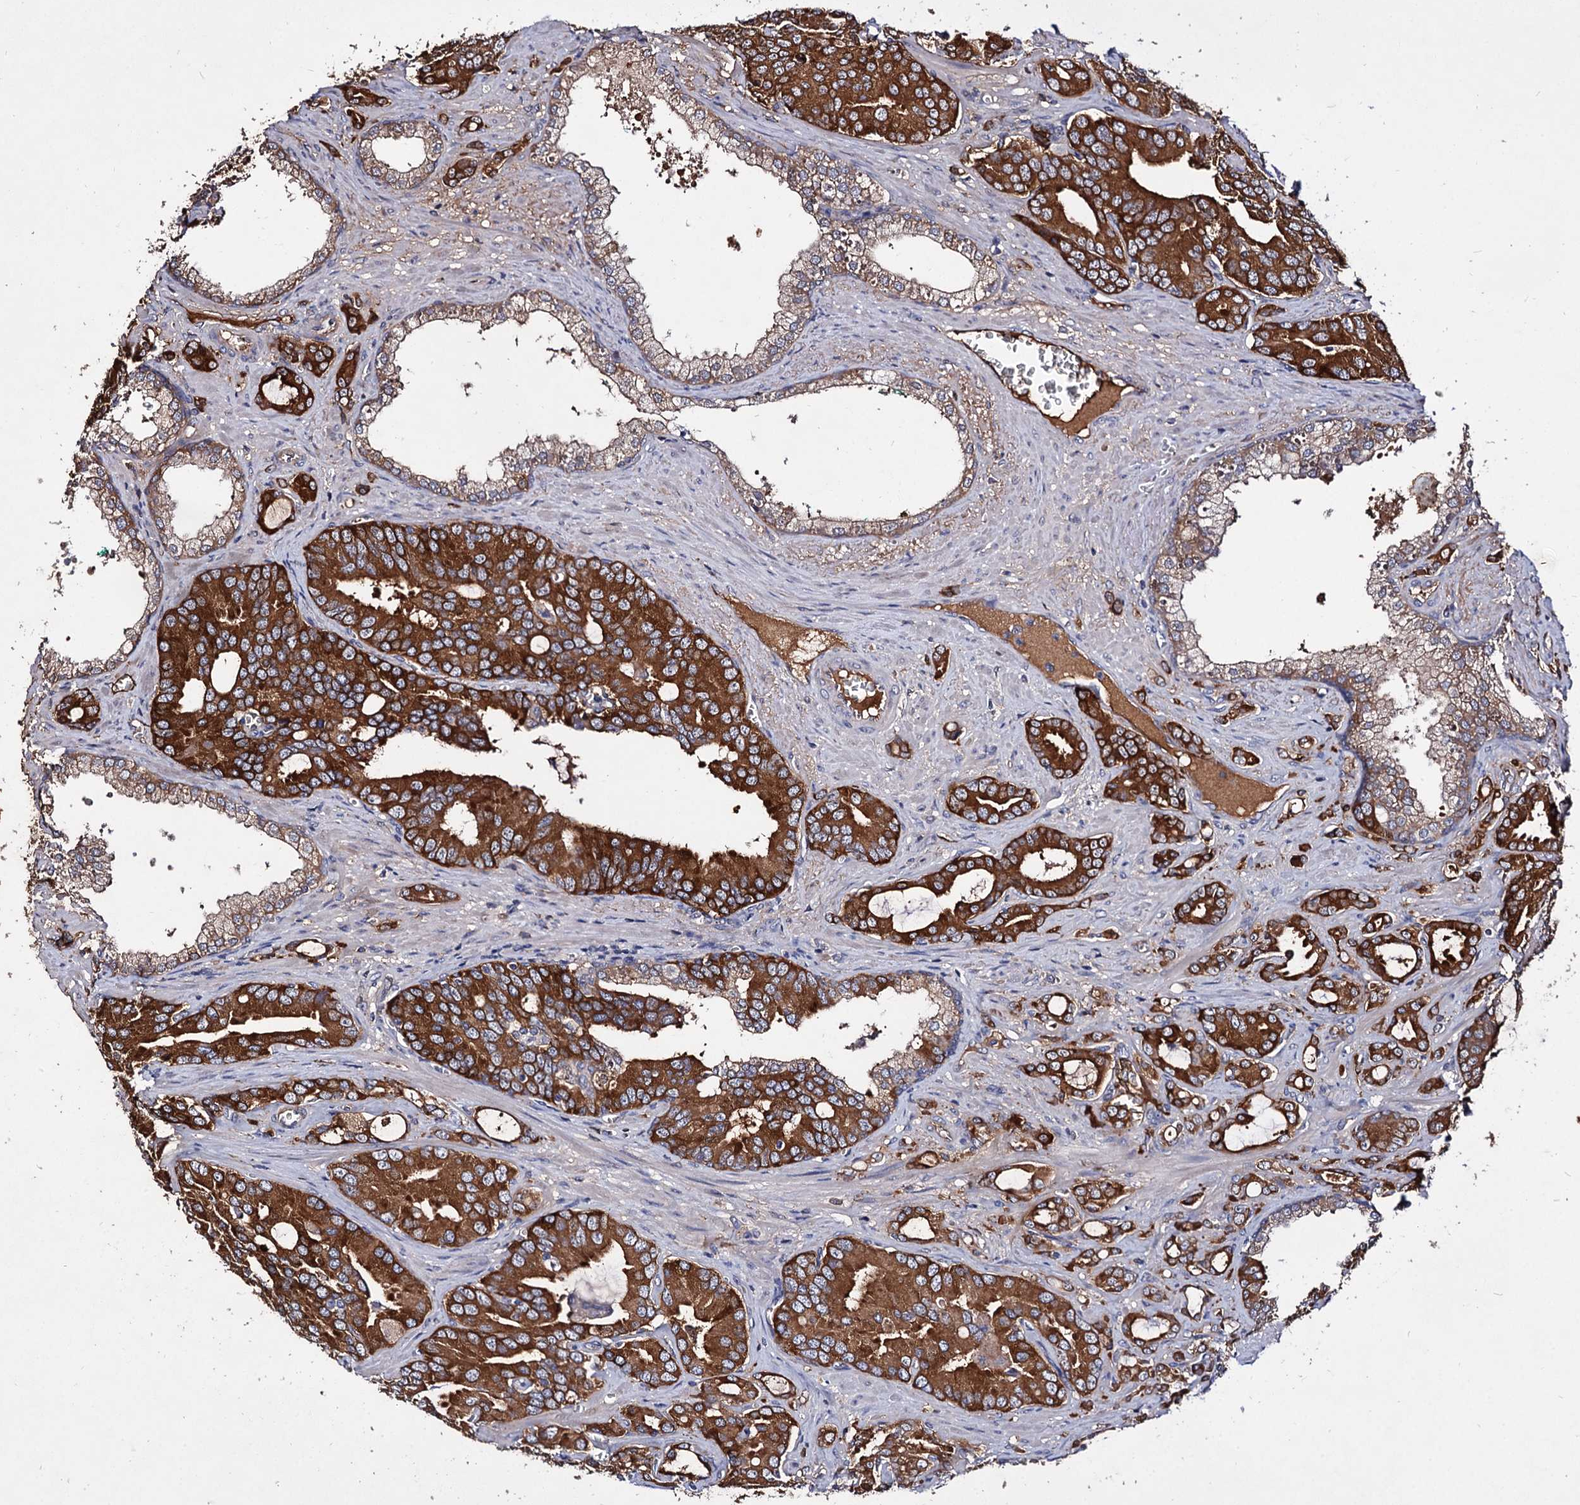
{"staining": {"intensity": "strong", "quantity": ">75%", "location": "cytoplasmic/membranous"}, "tissue": "prostate cancer", "cell_type": "Tumor cells", "image_type": "cancer", "snomed": [{"axis": "morphology", "description": "Adenocarcinoma, High grade"}, {"axis": "topography", "description": "Prostate"}], "caption": "A high amount of strong cytoplasmic/membranous staining is identified in about >75% of tumor cells in prostate high-grade adenocarcinoma tissue.", "gene": "ARFIP2", "patient": {"sex": "male", "age": 72}}